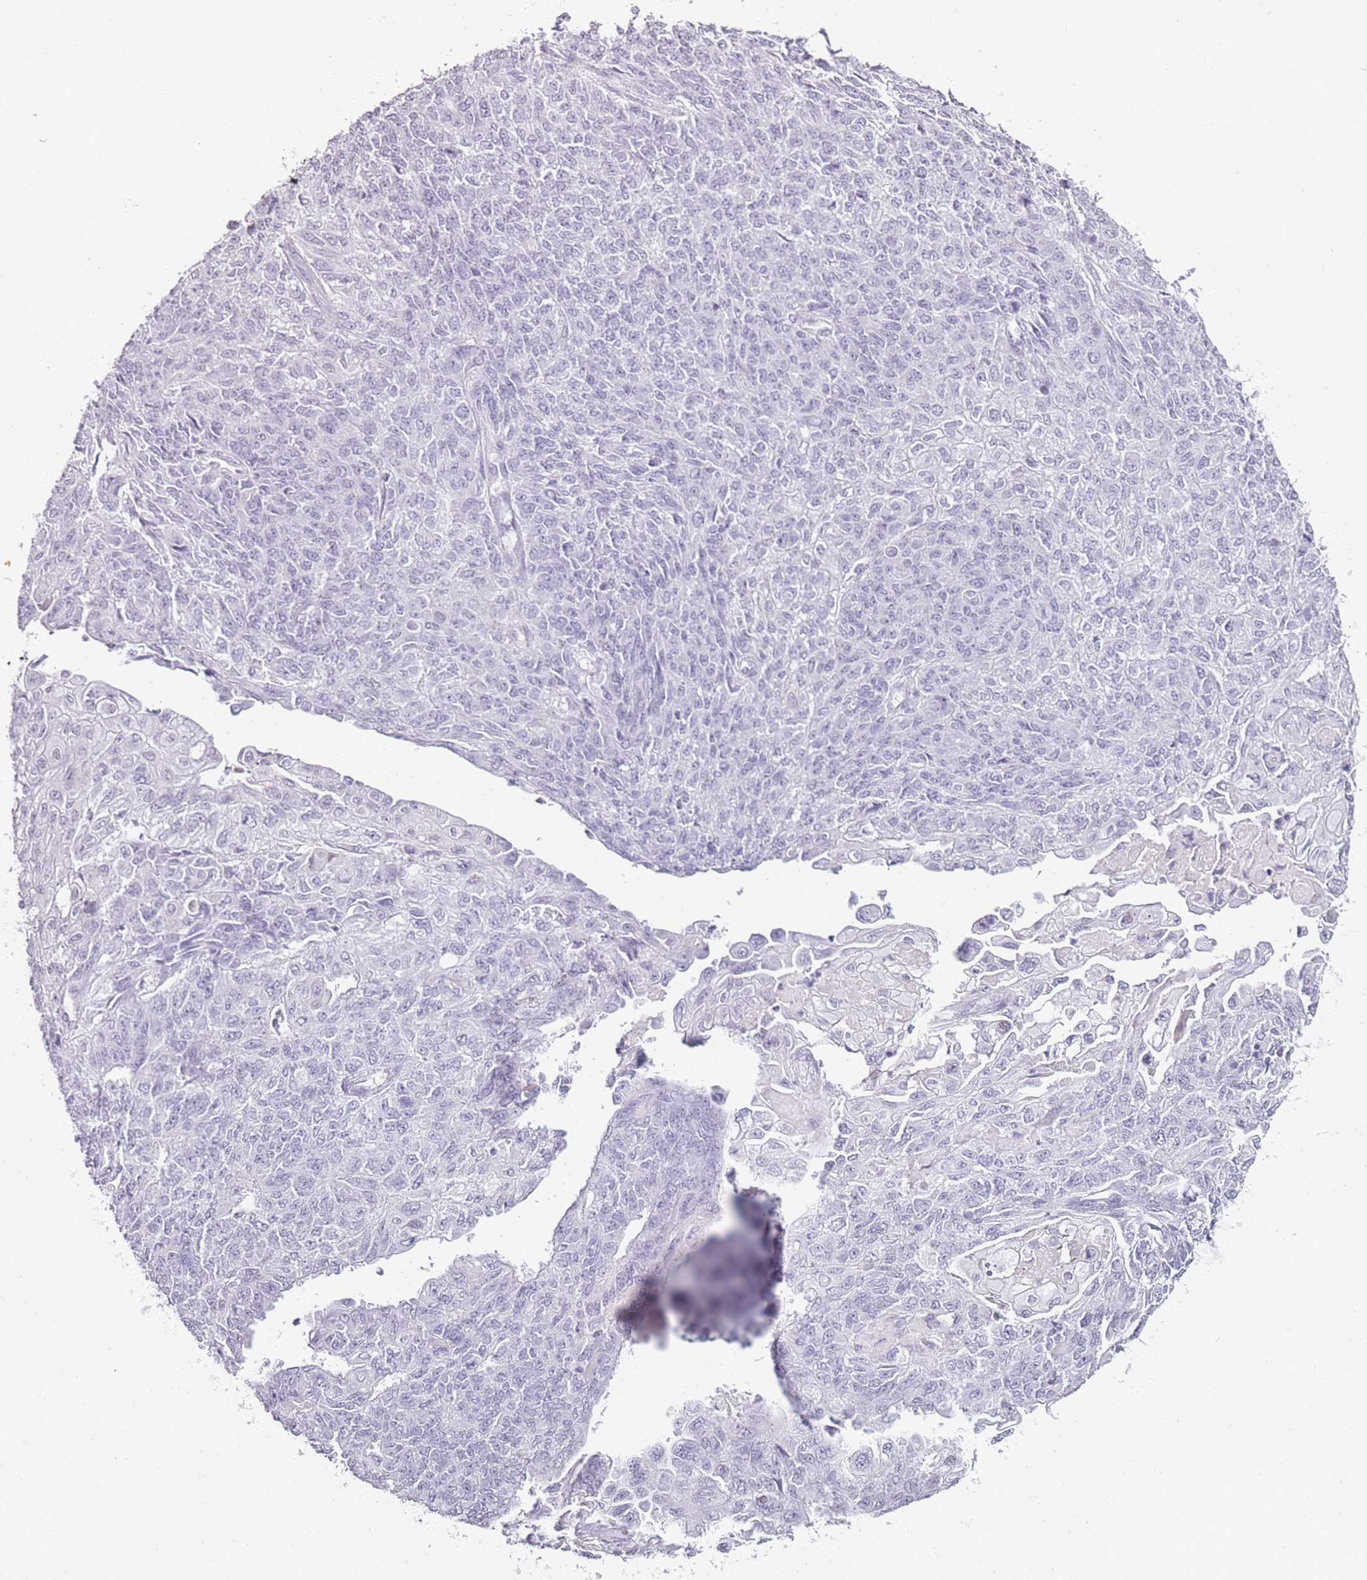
{"staining": {"intensity": "negative", "quantity": "none", "location": "none"}, "tissue": "endometrial cancer", "cell_type": "Tumor cells", "image_type": "cancer", "snomed": [{"axis": "morphology", "description": "Adenocarcinoma, NOS"}, {"axis": "topography", "description": "Endometrium"}], "caption": "Histopathology image shows no significant protein positivity in tumor cells of endometrial cancer (adenocarcinoma).", "gene": "JAKMIP1", "patient": {"sex": "female", "age": 32}}